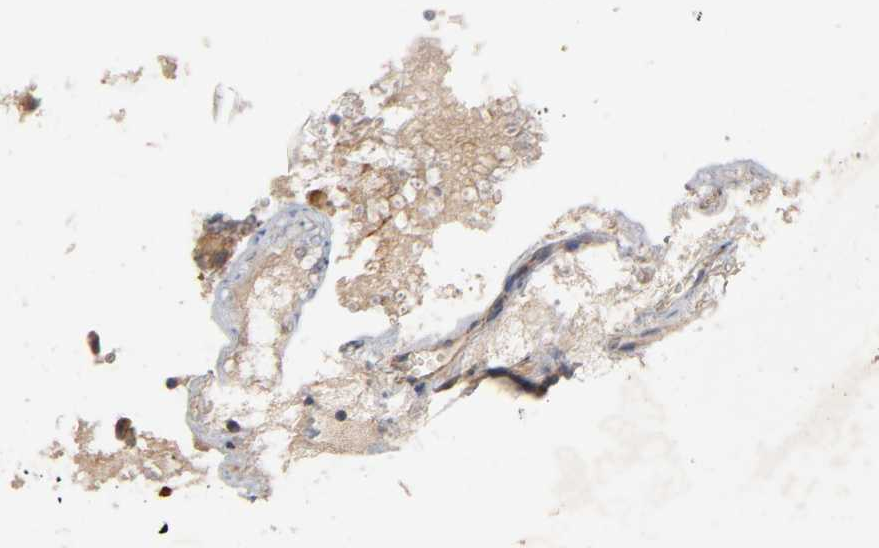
{"staining": {"intensity": "strong", "quantity": ">75%", "location": "cytoplasmic/membranous"}, "tissue": "gallbladder", "cell_type": "Glandular cells", "image_type": "normal", "snomed": [{"axis": "morphology", "description": "Normal tissue, NOS"}, {"axis": "topography", "description": "Gallbladder"}], "caption": "Brown immunohistochemical staining in normal gallbladder displays strong cytoplasmic/membranous staining in approximately >75% of glandular cells.", "gene": "PDZD11", "patient": {"sex": "female", "age": 24}}